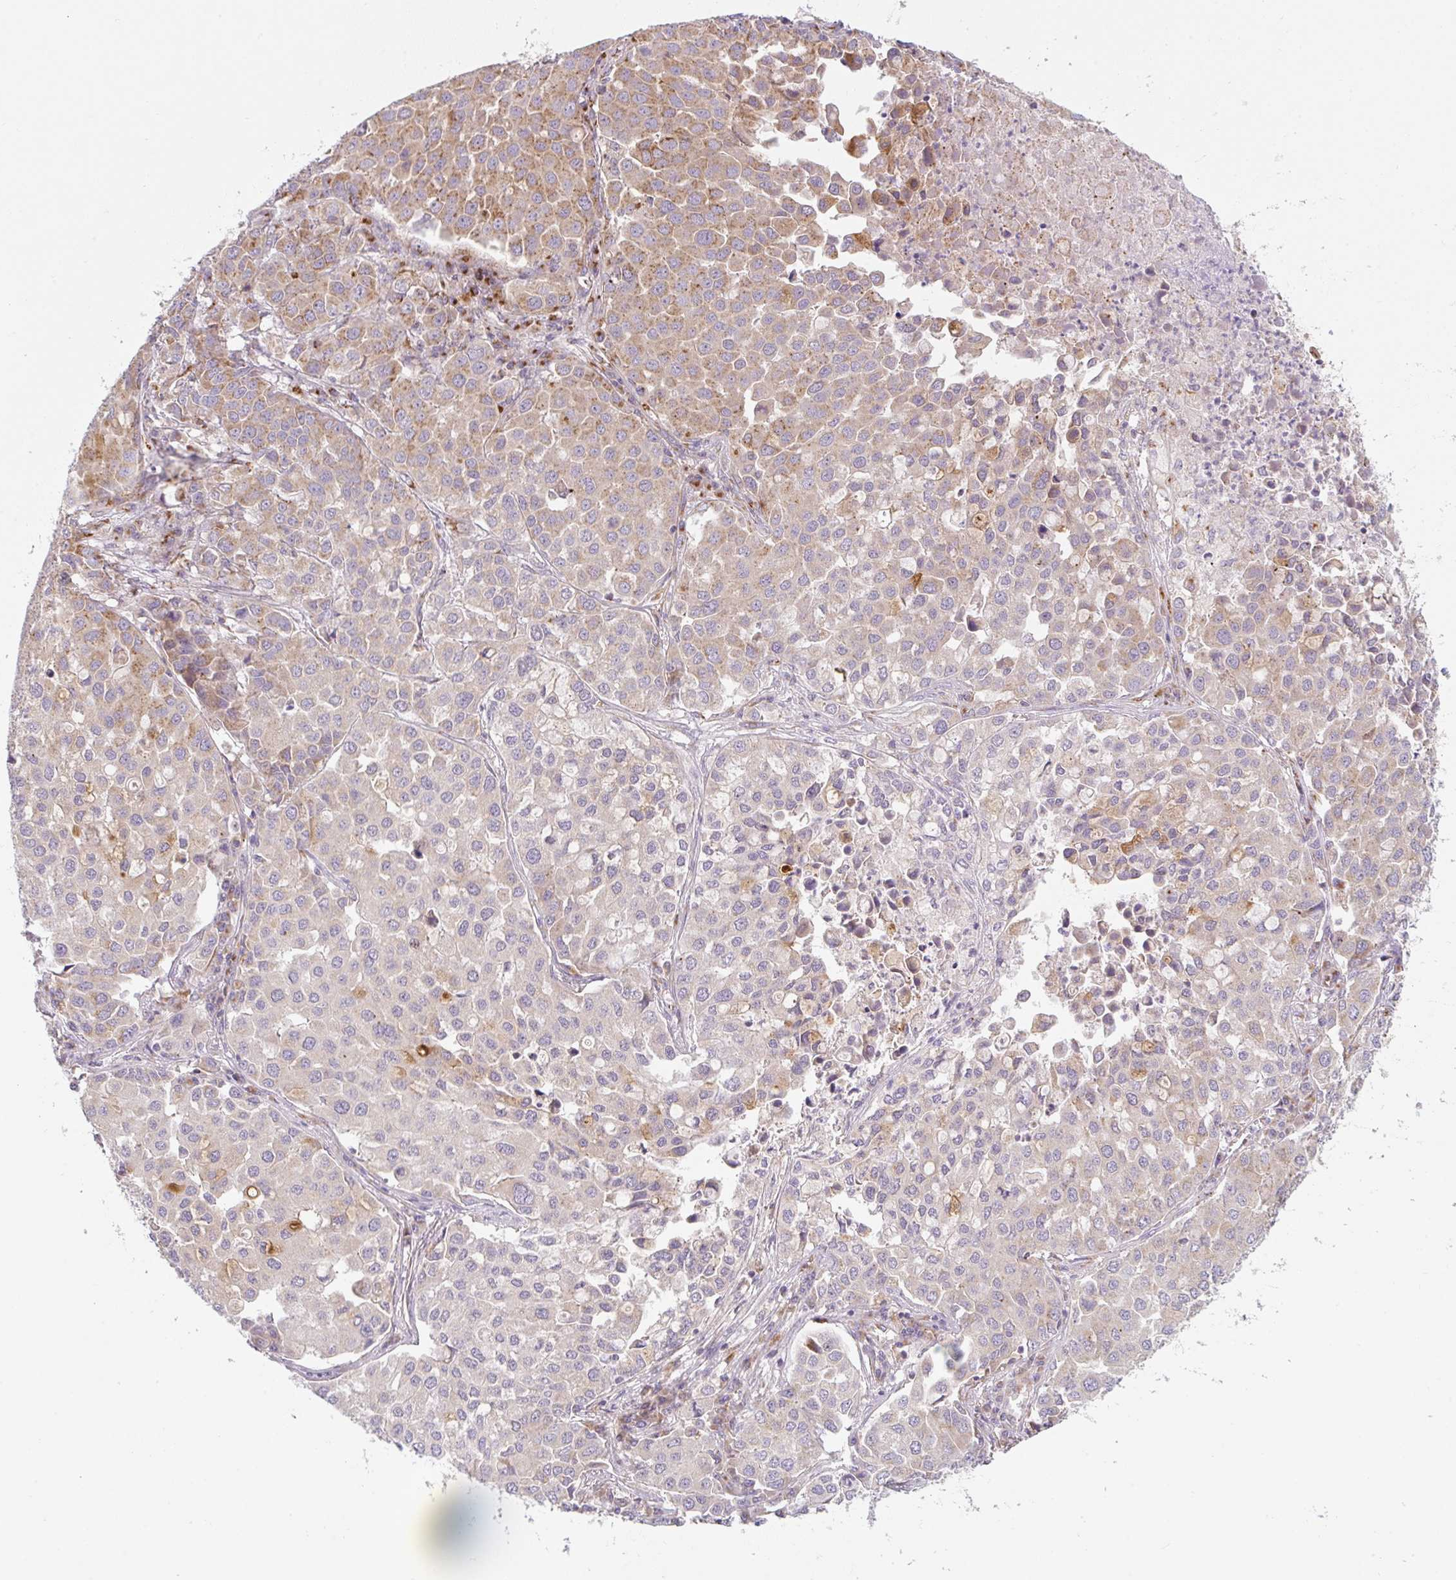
{"staining": {"intensity": "moderate", "quantity": "25%-75%", "location": "cytoplasmic/membranous"}, "tissue": "lung cancer", "cell_type": "Tumor cells", "image_type": "cancer", "snomed": [{"axis": "morphology", "description": "Adenocarcinoma, NOS"}, {"axis": "morphology", "description": "Adenocarcinoma, metastatic, NOS"}, {"axis": "topography", "description": "Lymph node"}, {"axis": "topography", "description": "Lung"}], "caption": "Lung adenocarcinoma tissue reveals moderate cytoplasmic/membranous staining in about 25%-75% of tumor cells", "gene": "GVQW3", "patient": {"sex": "female", "age": 65}}